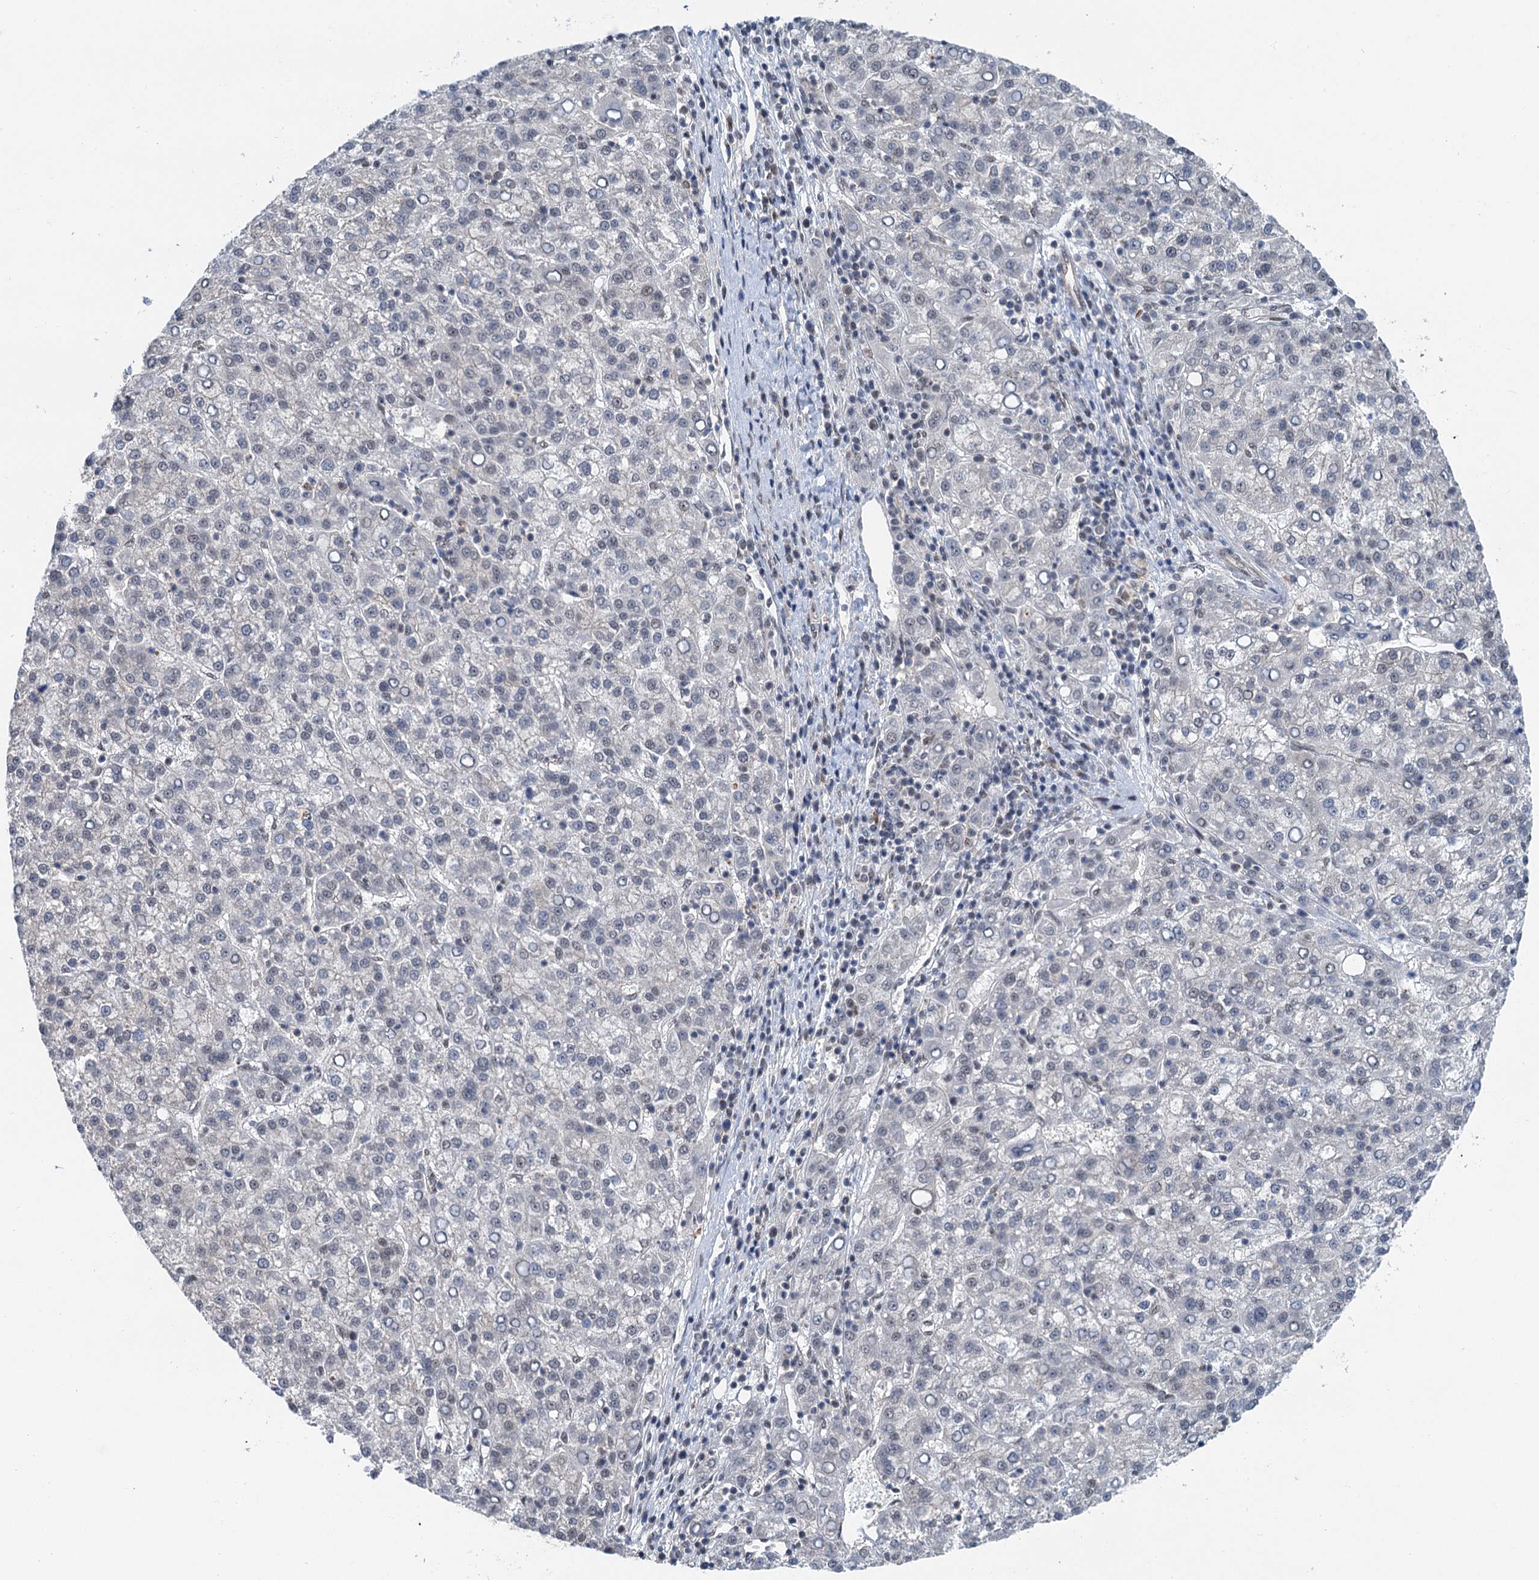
{"staining": {"intensity": "negative", "quantity": "none", "location": "none"}, "tissue": "liver cancer", "cell_type": "Tumor cells", "image_type": "cancer", "snomed": [{"axis": "morphology", "description": "Carcinoma, Hepatocellular, NOS"}, {"axis": "topography", "description": "Liver"}], "caption": "This is an immunohistochemistry photomicrograph of human liver cancer. There is no positivity in tumor cells.", "gene": "CFDP1", "patient": {"sex": "female", "age": 58}}